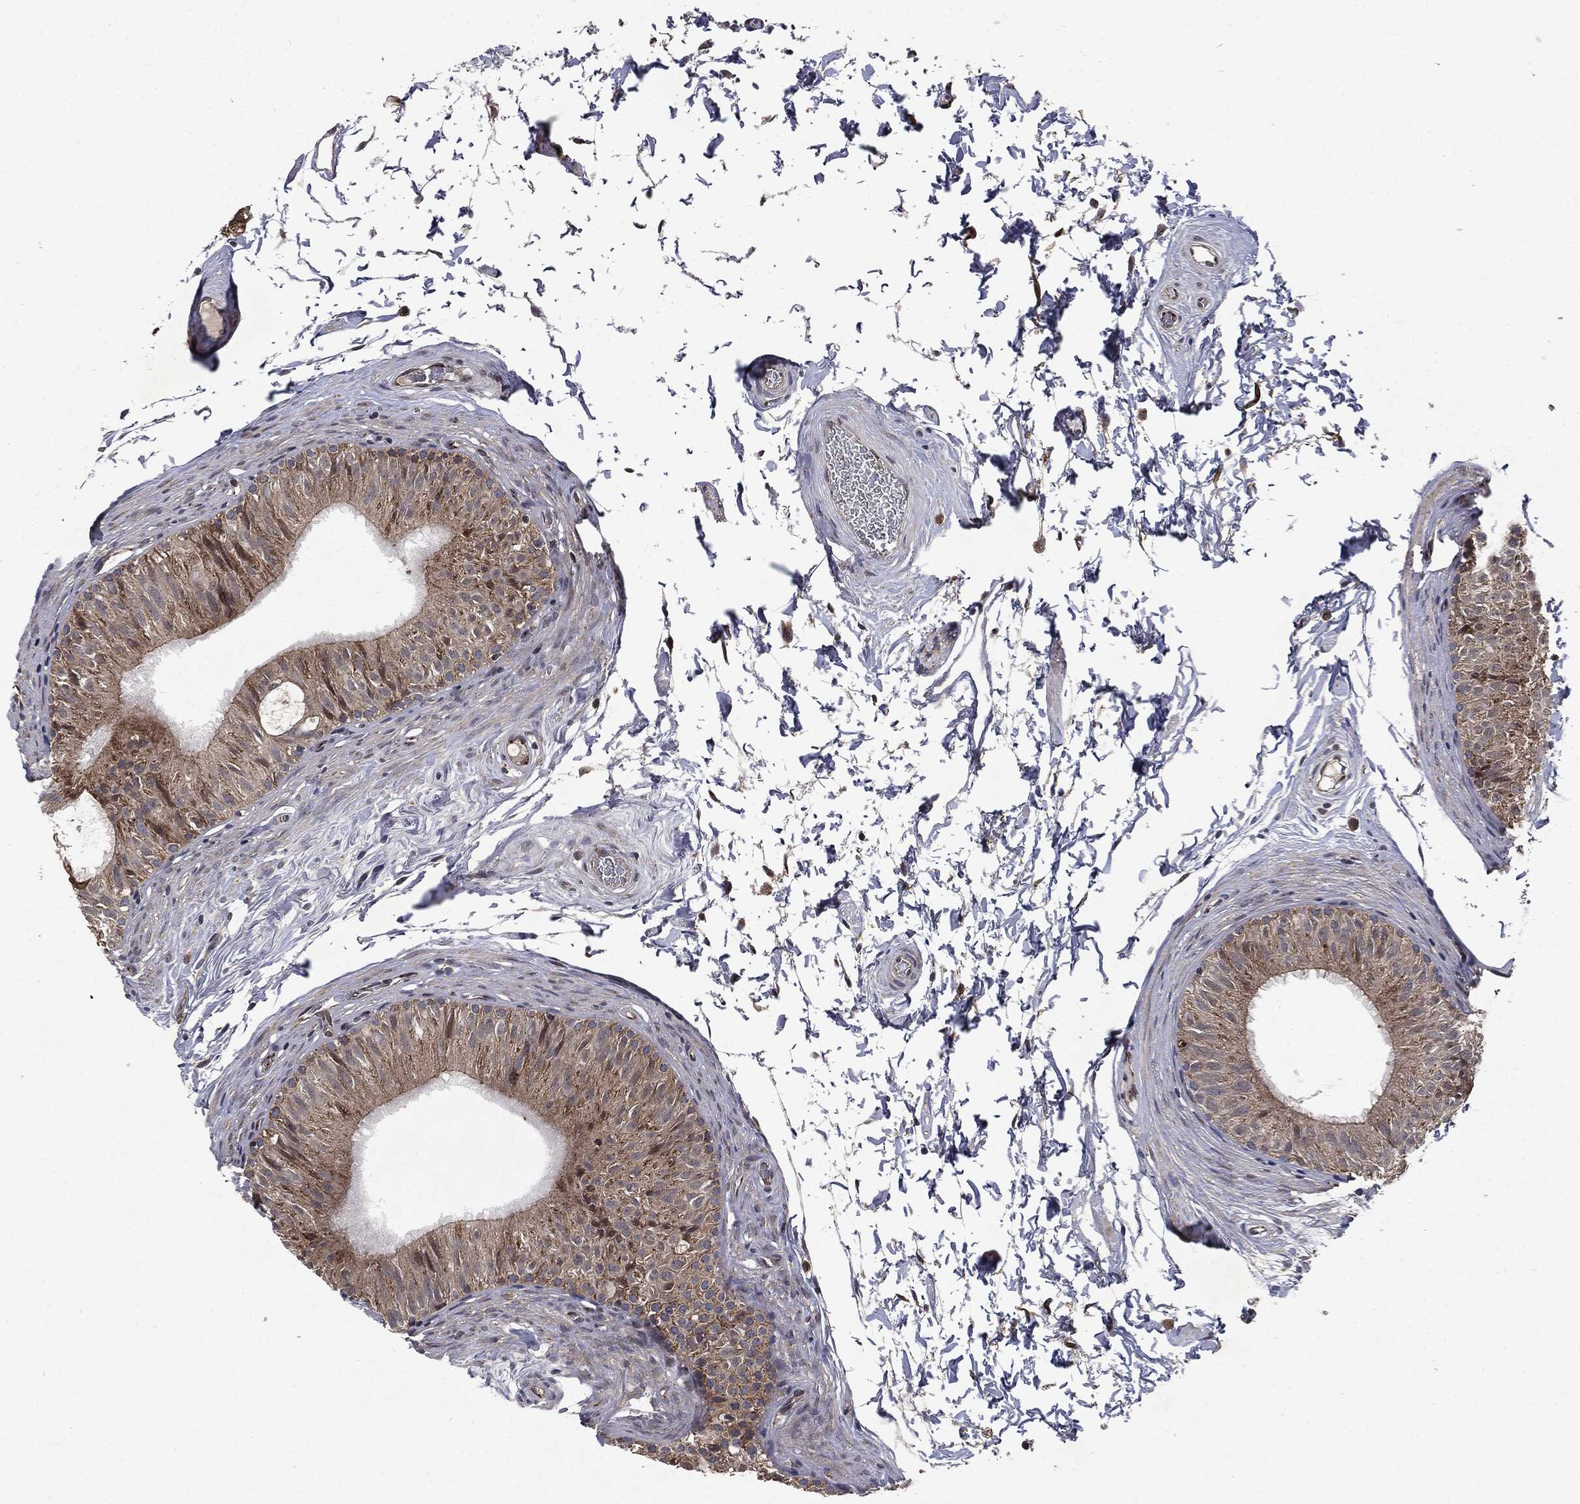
{"staining": {"intensity": "moderate", "quantity": "<25%", "location": "cytoplasmic/membranous,nuclear"}, "tissue": "epididymis", "cell_type": "Glandular cells", "image_type": "normal", "snomed": [{"axis": "morphology", "description": "Normal tissue, NOS"}, {"axis": "topography", "description": "Epididymis"}], "caption": "This is an image of IHC staining of unremarkable epididymis, which shows moderate staining in the cytoplasmic/membranous,nuclear of glandular cells.", "gene": "PLPPR2", "patient": {"sex": "male", "age": 34}}